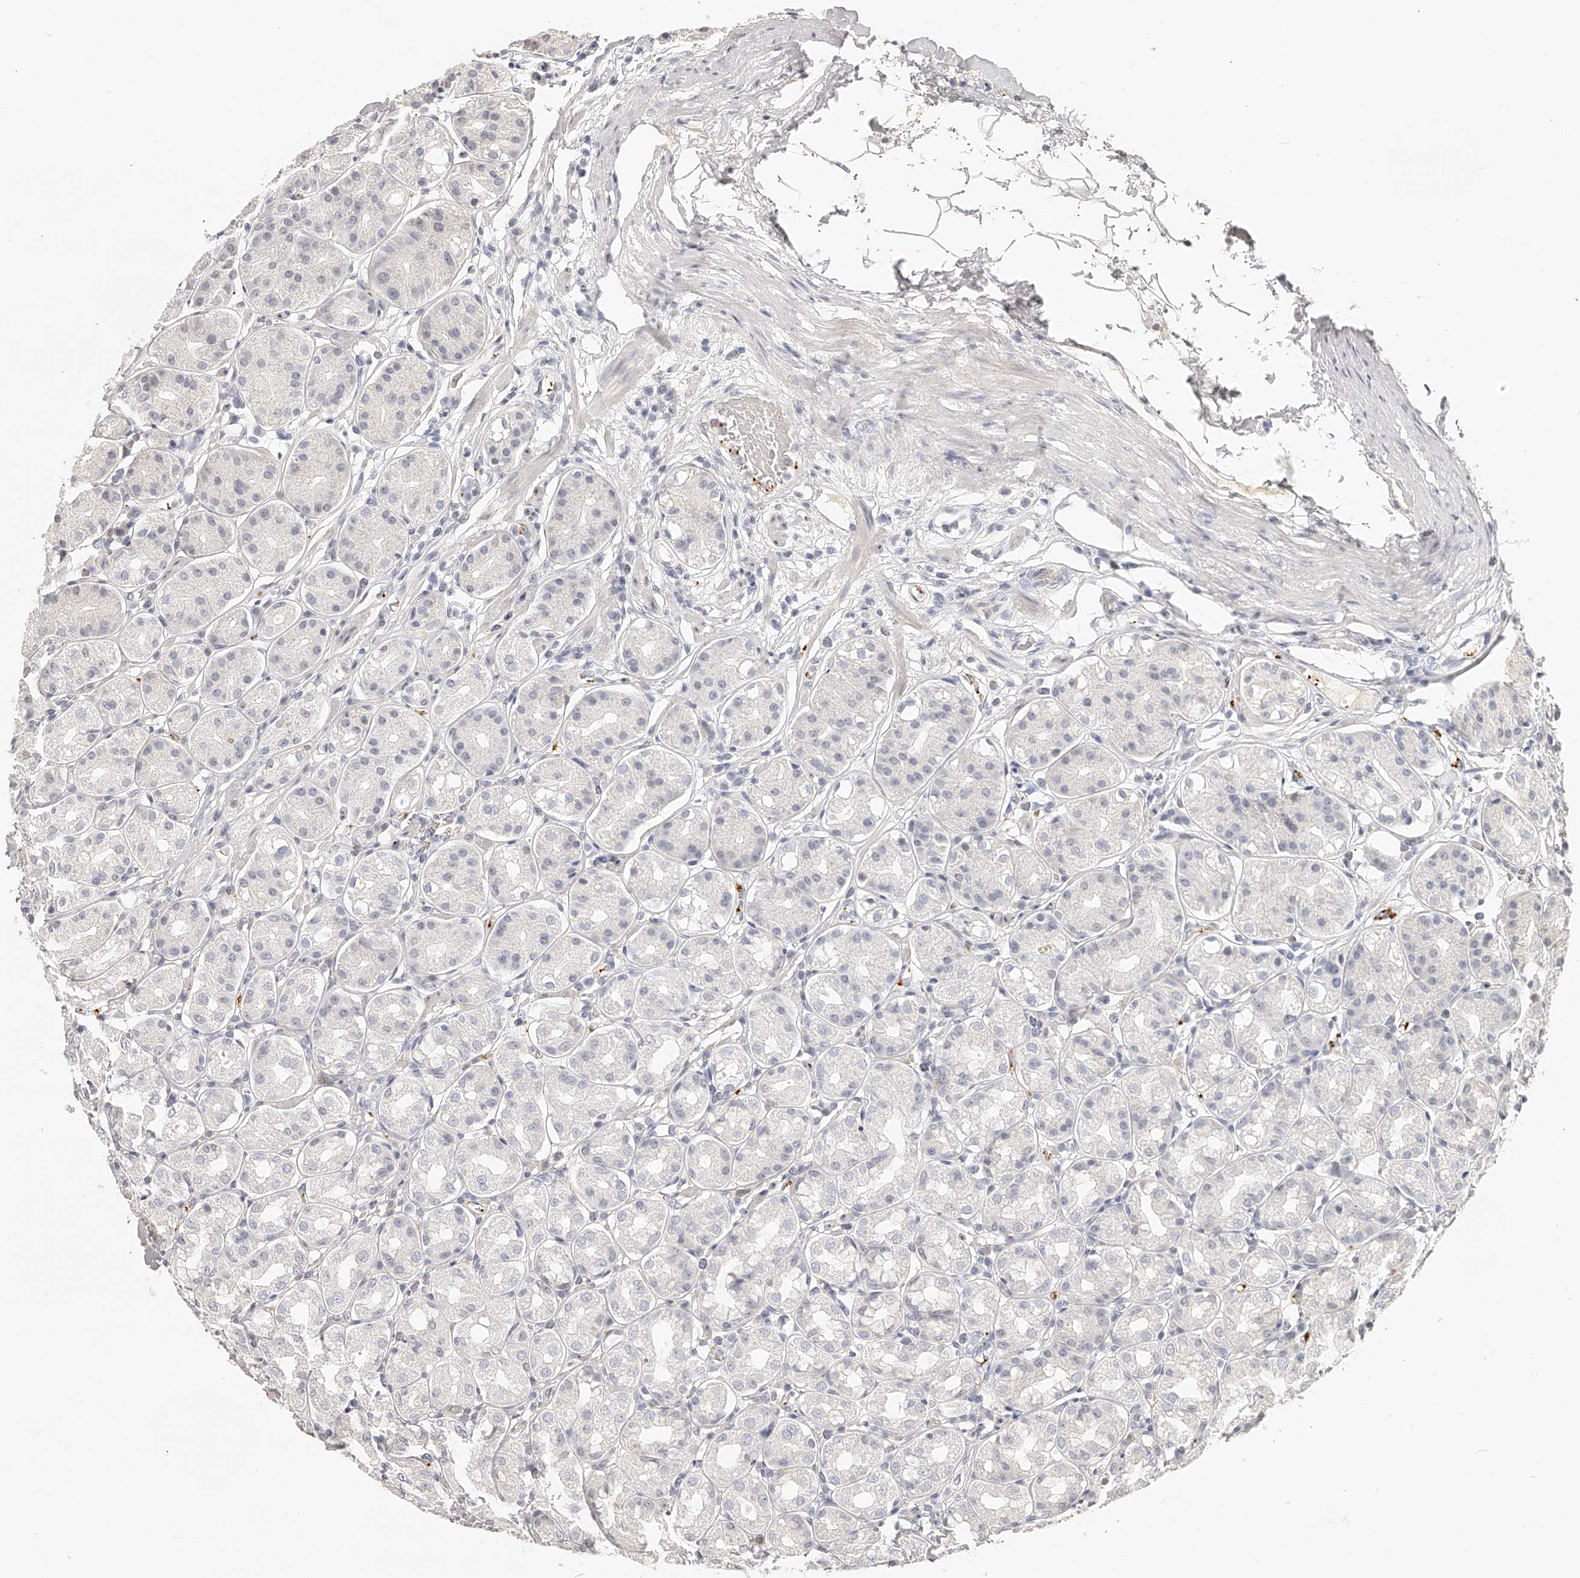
{"staining": {"intensity": "negative", "quantity": "none", "location": "none"}, "tissue": "stomach", "cell_type": "Glandular cells", "image_type": "normal", "snomed": [{"axis": "morphology", "description": "Normal tissue, NOS"}, {"axis": "topography", "description": "Stomach"}, {"axis": "topography", "description": "Stomach, lower"}], "caption": "This is a micrograph of immunohistochemistry (IHC) staining of benign stomach, which shows no expression in glandular cells. (DAB IHC, high magnification).", "gene": "ITGB3", "patient": {"sex": "female", "age": 56}}